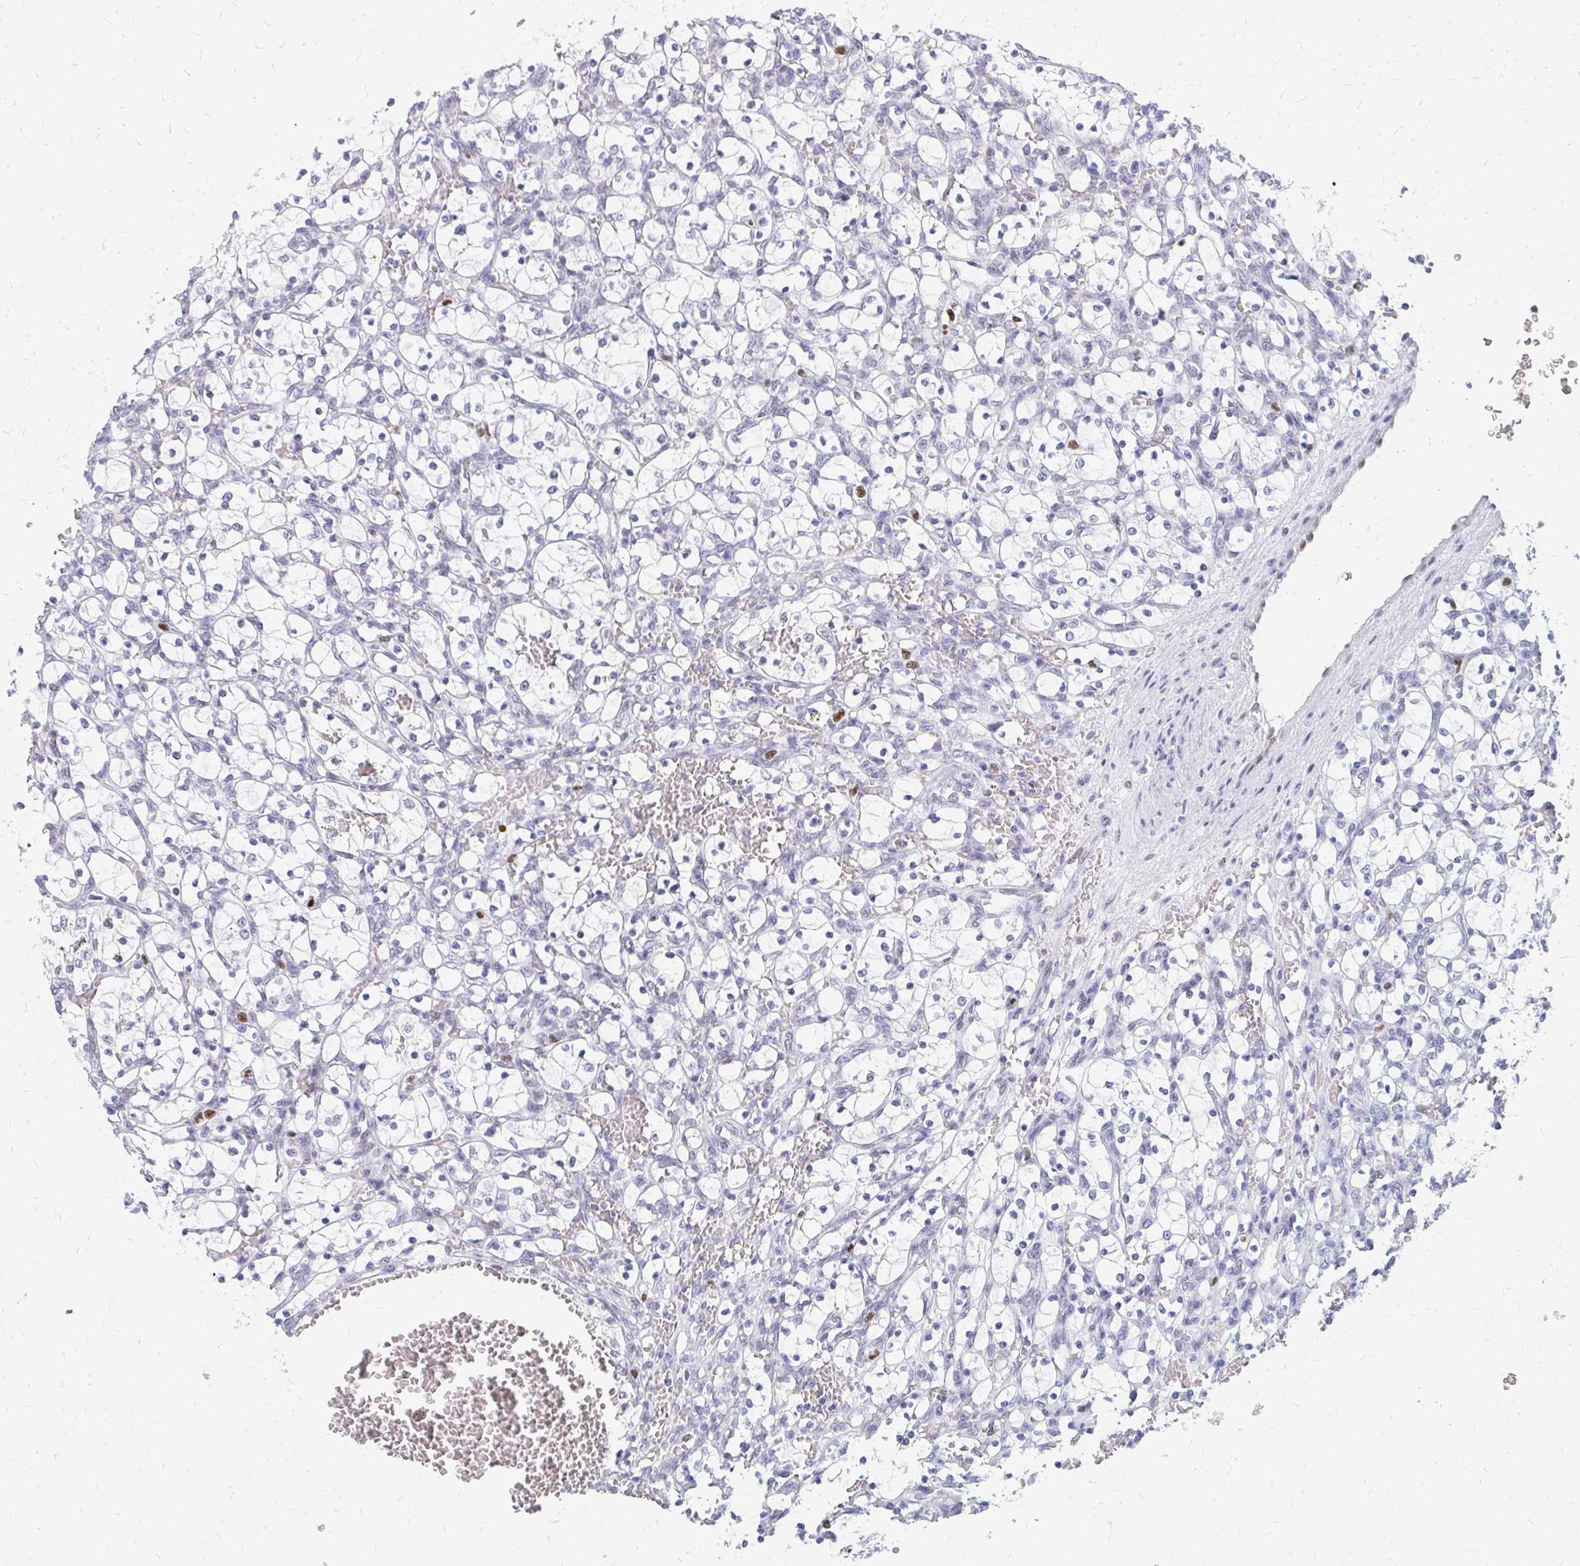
{"staining": {"intensity": "negative", "quantity": "none", "location": "none"}, "tissue": "renal cancer", "cell_type": "Tumor cells", "image_type": "cancer", "snomed": [{"axis": "morphology", "description": "Adenocarcinoma, NOS"}, {"axis": "topography", "description": "Kidney"}], "caption": "Human adenocarcinoma (renal) stained for a protein using immunohistochemistry displays no staining in tumor cells.", "gene": "PLK3", "patient": {"sex": "female", "age": 69}}